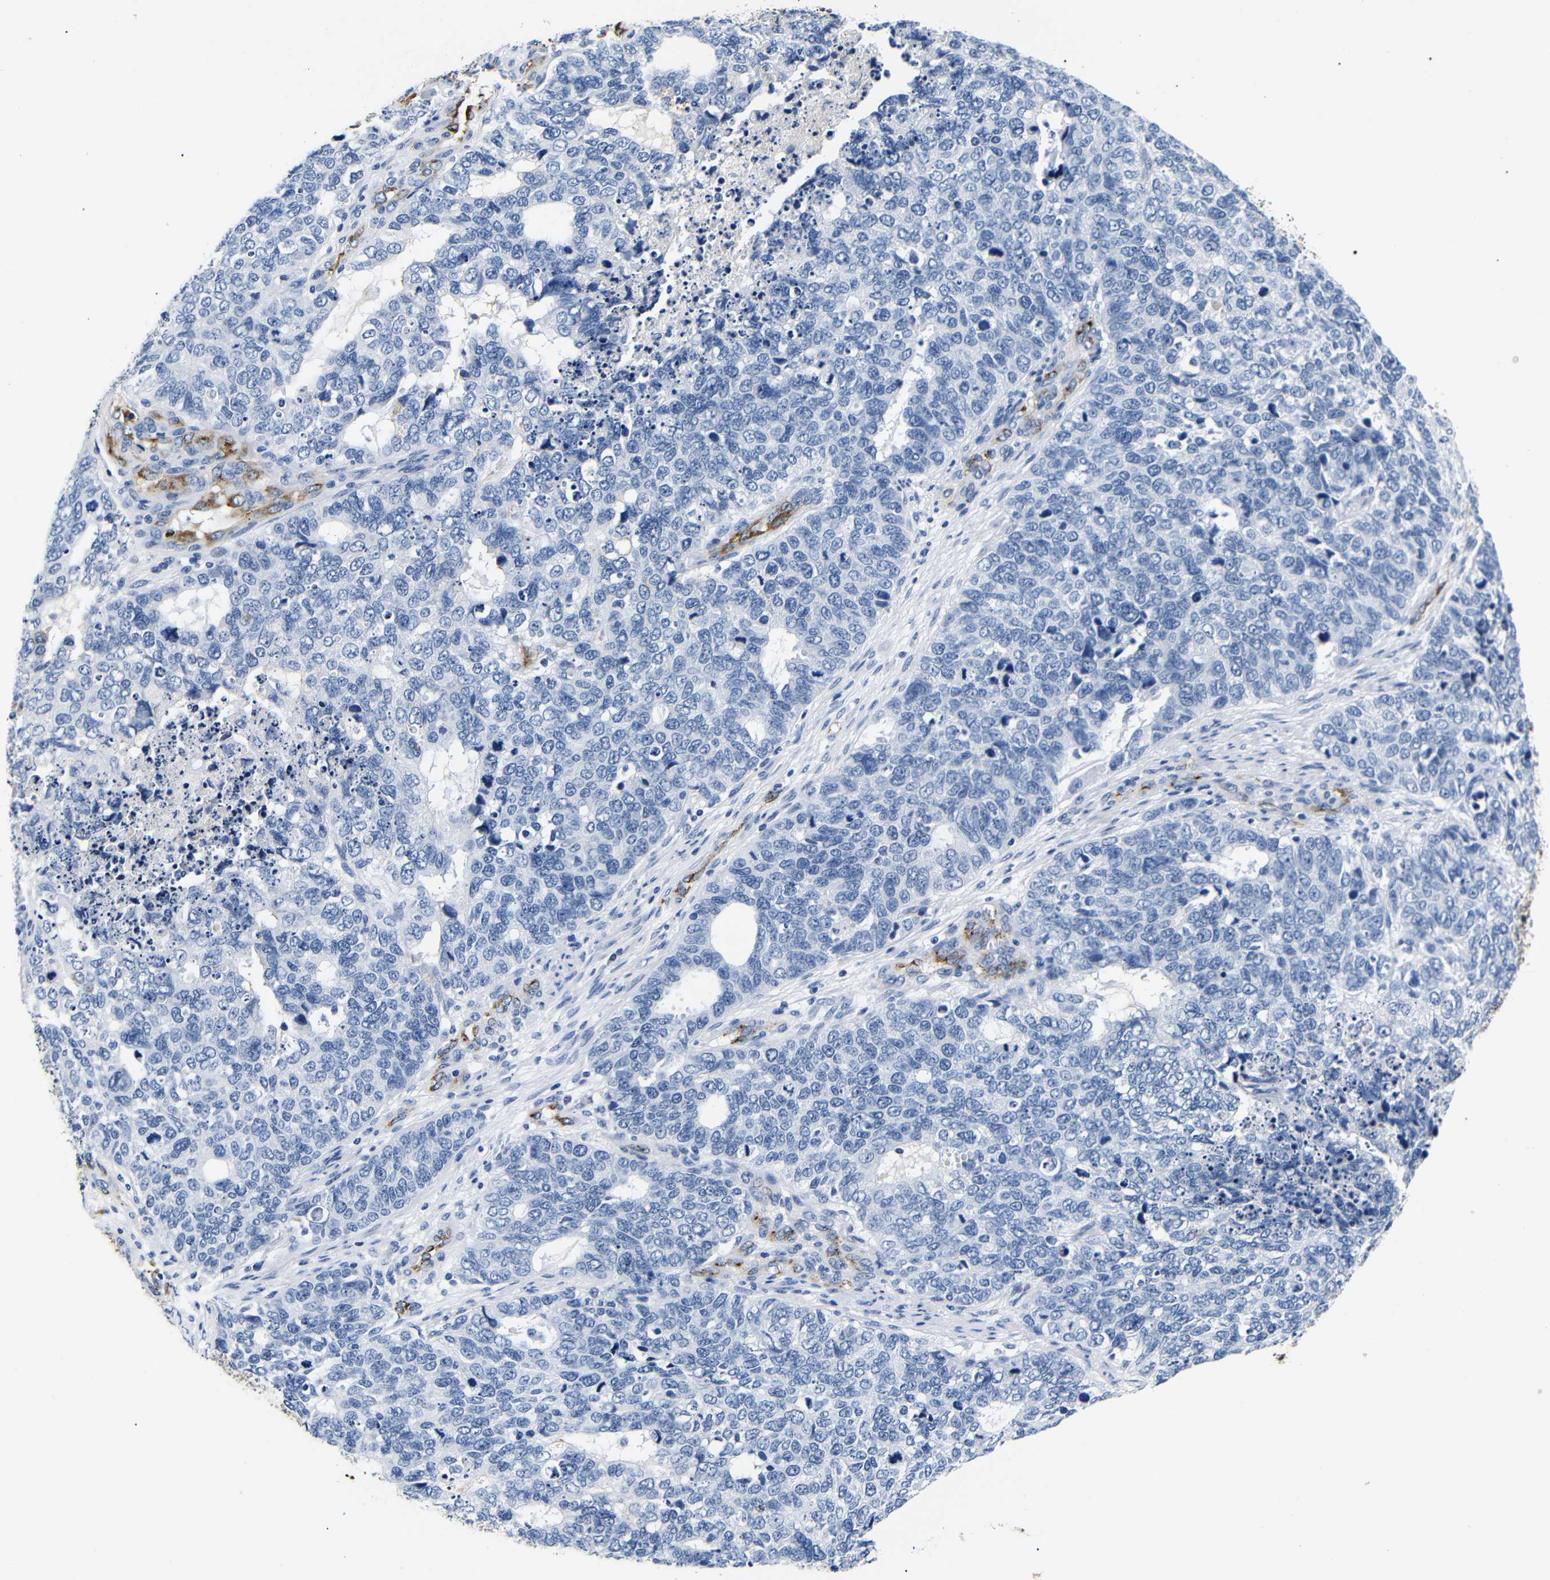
{"staining": {"intensity": "negative", "quantity": "none", "location": "none"}, "tissue": "cervical cancer", "cell_type": "Tumor cells", "image_type": "cancer", "snomed": [{"axis": "morphology", "description": "Squamous cell carcinoma, NOS"}, {"axis": "topography", "description": "Cervix"}], "caption": "Immunohistochemistry of cervical squamous cell carcinoma exhibits no positivity in tumor cells.", "gene": "MUC4", "patient": {"sex": "female", "age": 63}}